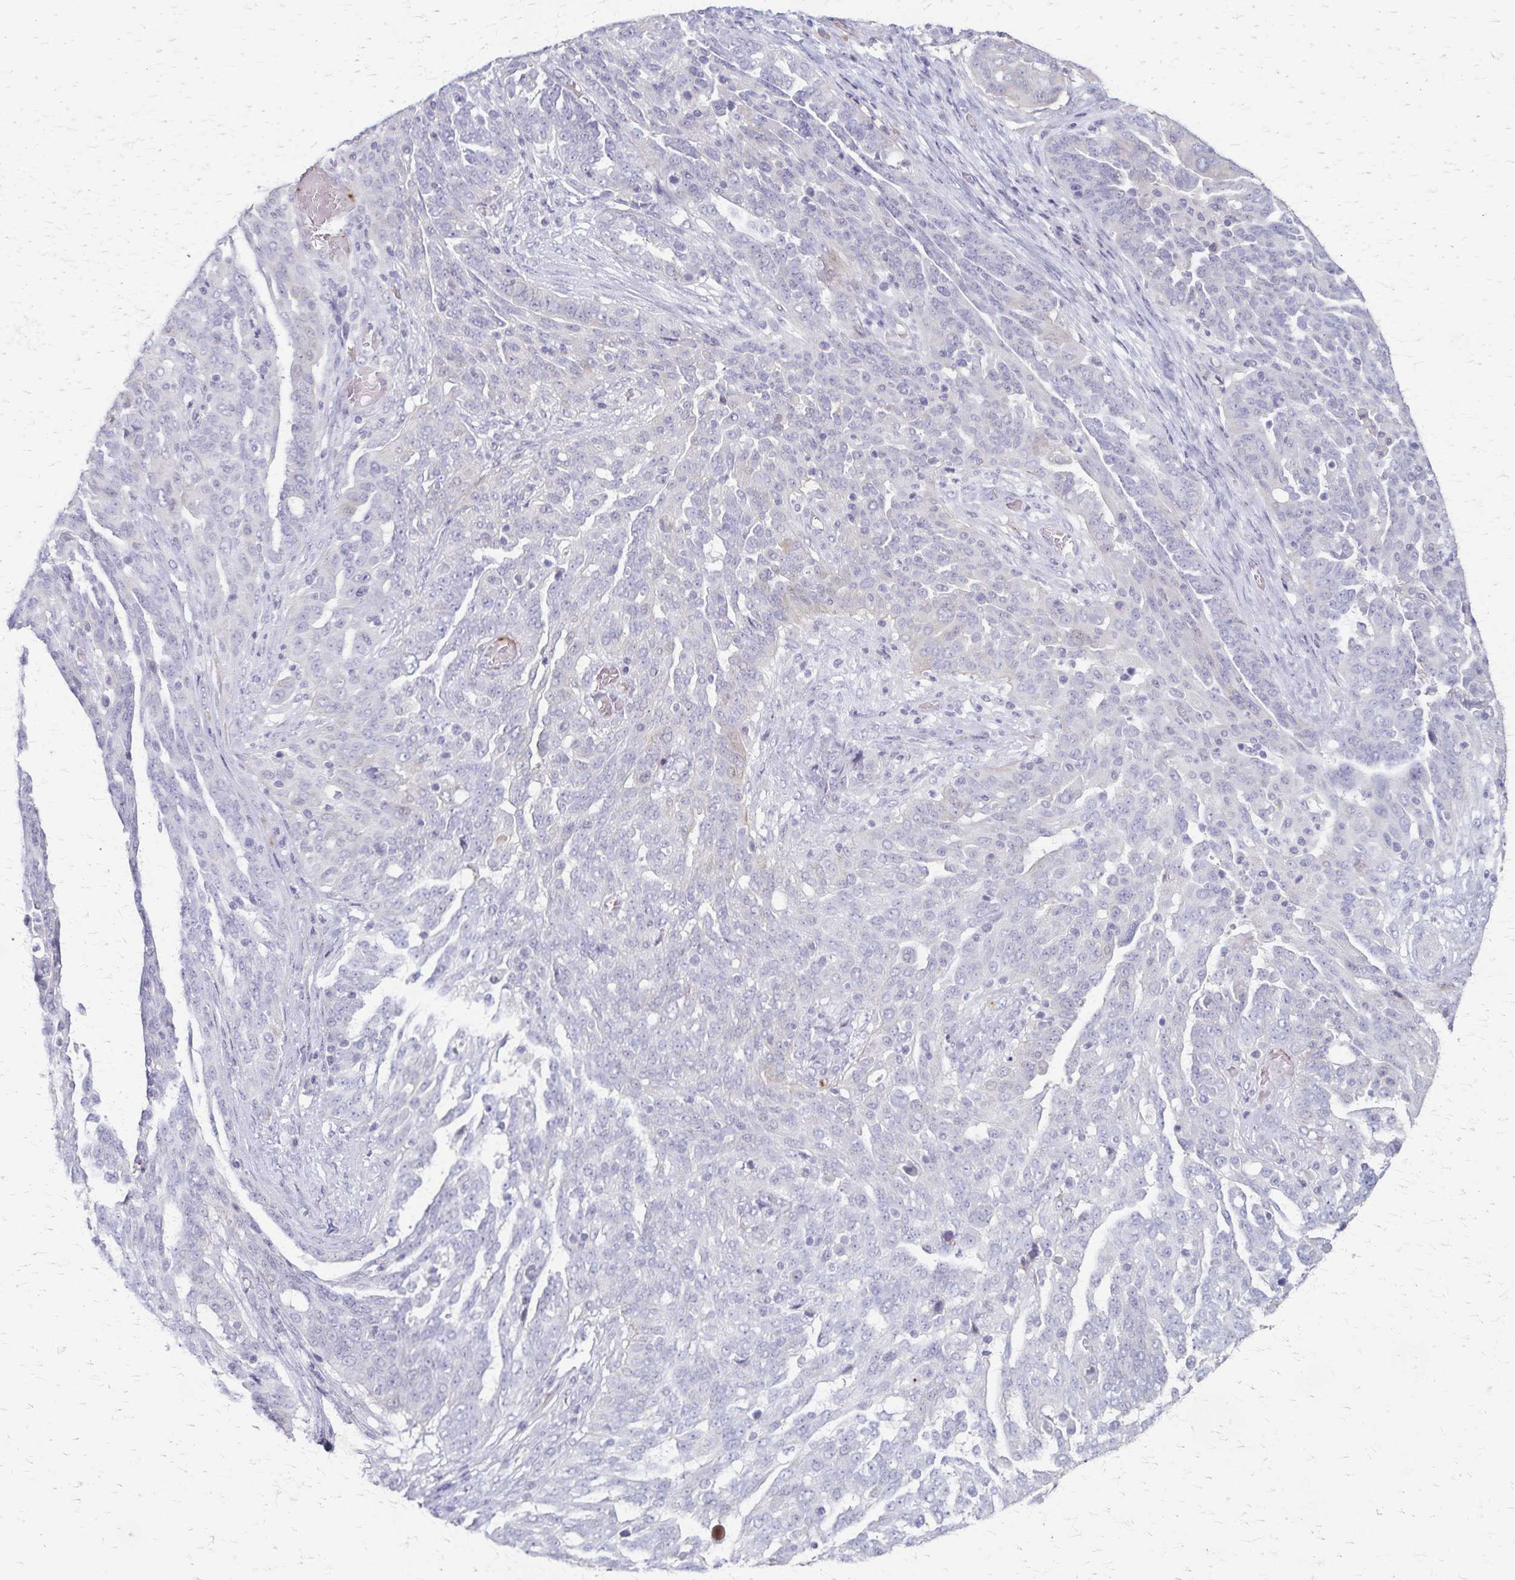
{"staining": {"intensity": "negative", "quantity": "none", "location": "none"}, "tissue": "ovarian cancer", "cell_type": "Tumor cells", "image_type": "cancer", "snomed": [{"axis": "morphology", "description": "Cystadenocarcinoma, serous, NOS"}, {"axis": "topography", "description": "Ovary"}], "caption": "Ovarian cancer stained for a protein using IHC exhibits no expression tumor cells.", "gene": "RASL10B", "patient": {"sex": "female", "age": 67}}